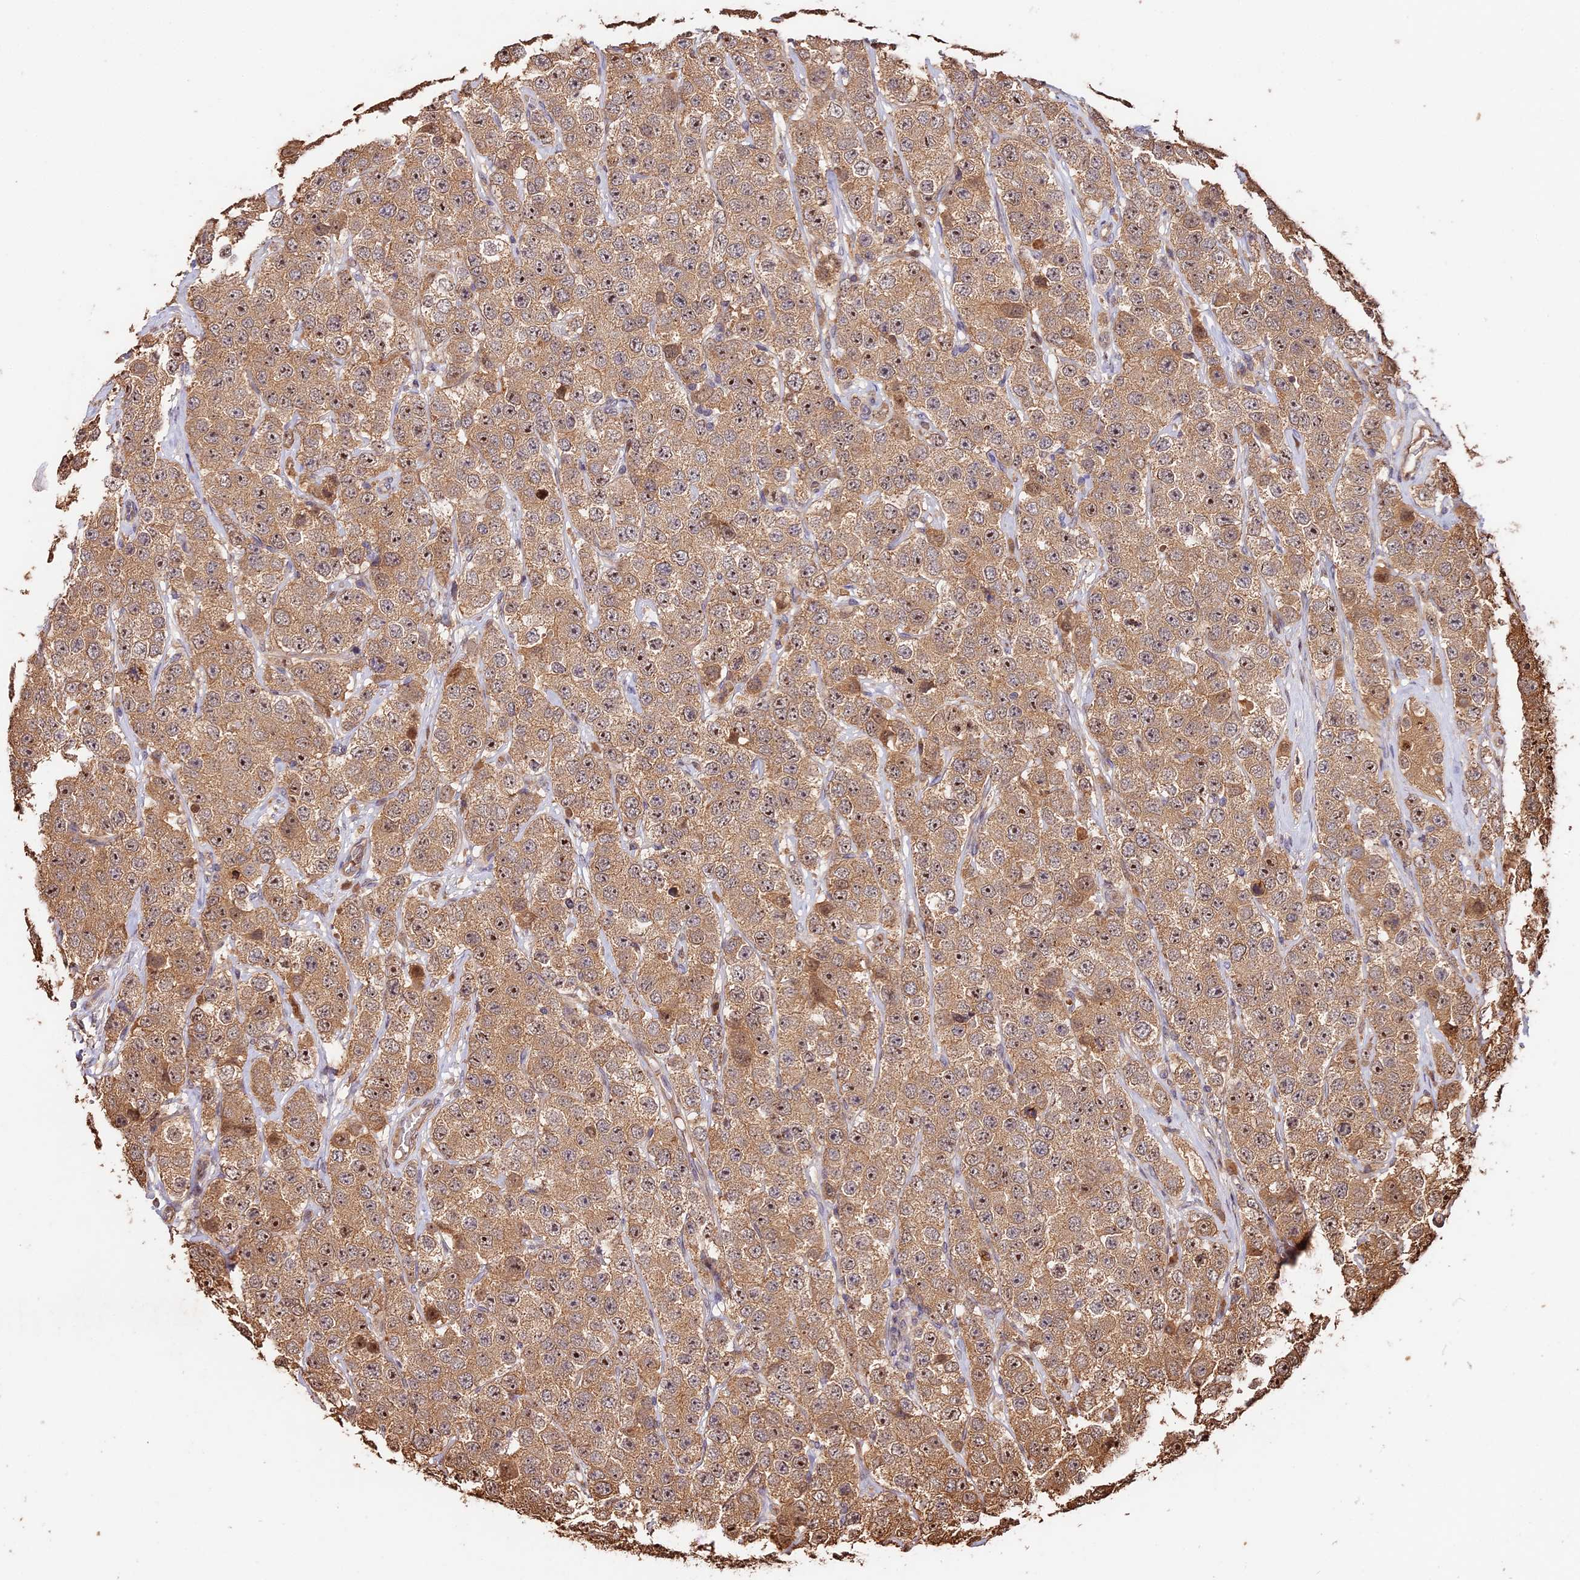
{"staining": {"intensity": "moderate", "quantity": ">75%", "location": "cytoplasmic/membranous,nuclear"}, "tissue": "testis cancer", "cell_type": "Tumor cells", "image_type": "cancer", "snomed": [{"axis": "morphology", "description": "Seminoma, NOS"}, {"axis": "topography", "description": "Testis"}], "caption": "DAB (3,3'-diaminobenzidine) immunohistochemical staining of human testis cancer exhibits moderate cytoplasmic/membranous and nuclear protein staining in approximately >75% of tumor cells.", "gene": "PPP1R37", "patient": {"sex": "male", "age": 28}}